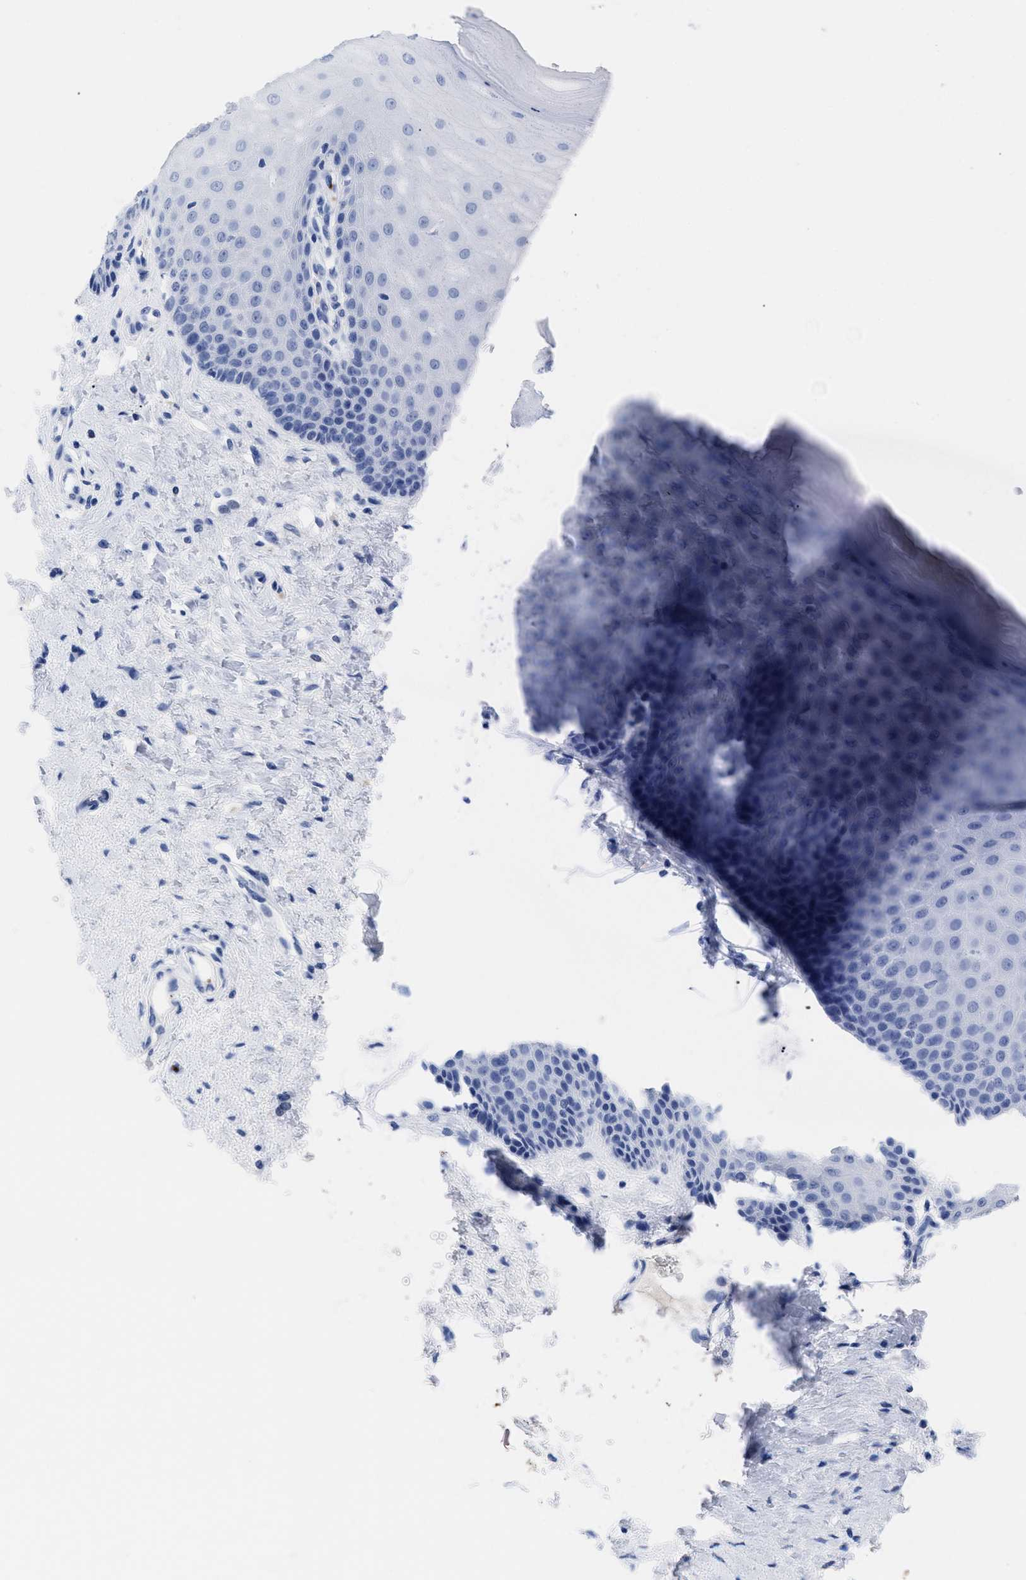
{"staining": {"intensity": "negative", "quantity": "none", "location": "none"}, "tissue": "cervix", "cell_type": "Glandular cells", "image_type": "normal", "snomed": [{"axis": "morphology", "description": "Normal tissue, NOS"}, {"axis": "topography", "description": "Cervix"}], "caption": "This image is of unremarkable cervix stained with IHC to label a protein in brown with the nuclei are counter-stained blue. There is no staining in glandular cells.", "gene": "TREML1", "patient": {"sex": "female", "age": 55}}